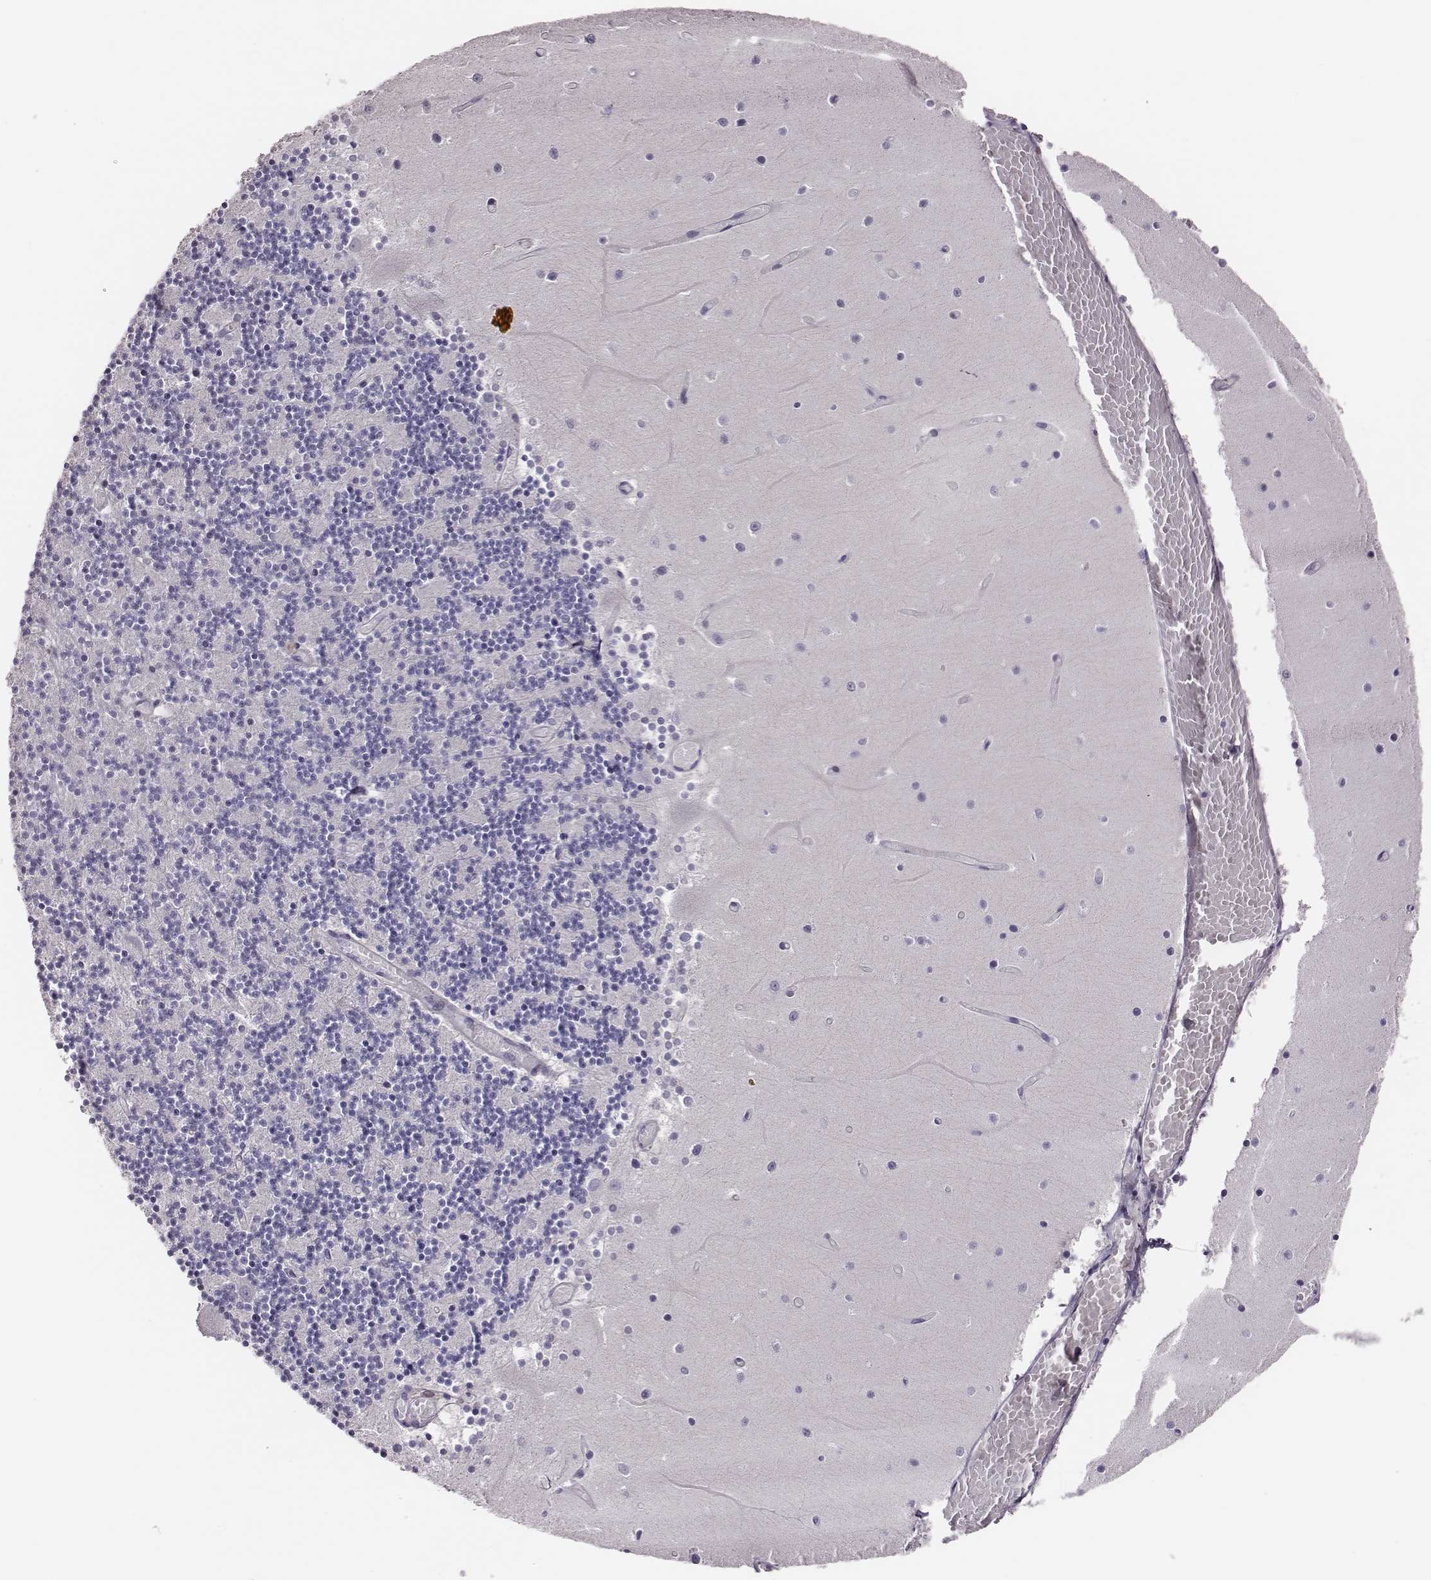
{"staining": {"intensity": "negative", "quantity": "none", "location": "none"}, "tissue": "cerebellum", "cell_type": "Cells in granular layer", "image_type": "normal", "snomed": [{"axis": "morphology", "description": "Normal tissue, NOS"}, {"axis": "topography", "description": "Cerebellum"}], "caption": "Immunohistochemical staining of unremarkable human cerebellum exhibits no significant positivity in cells in granular layer.", "gene": "SCML2", "patient": {"sex": "female", "age": 28}}